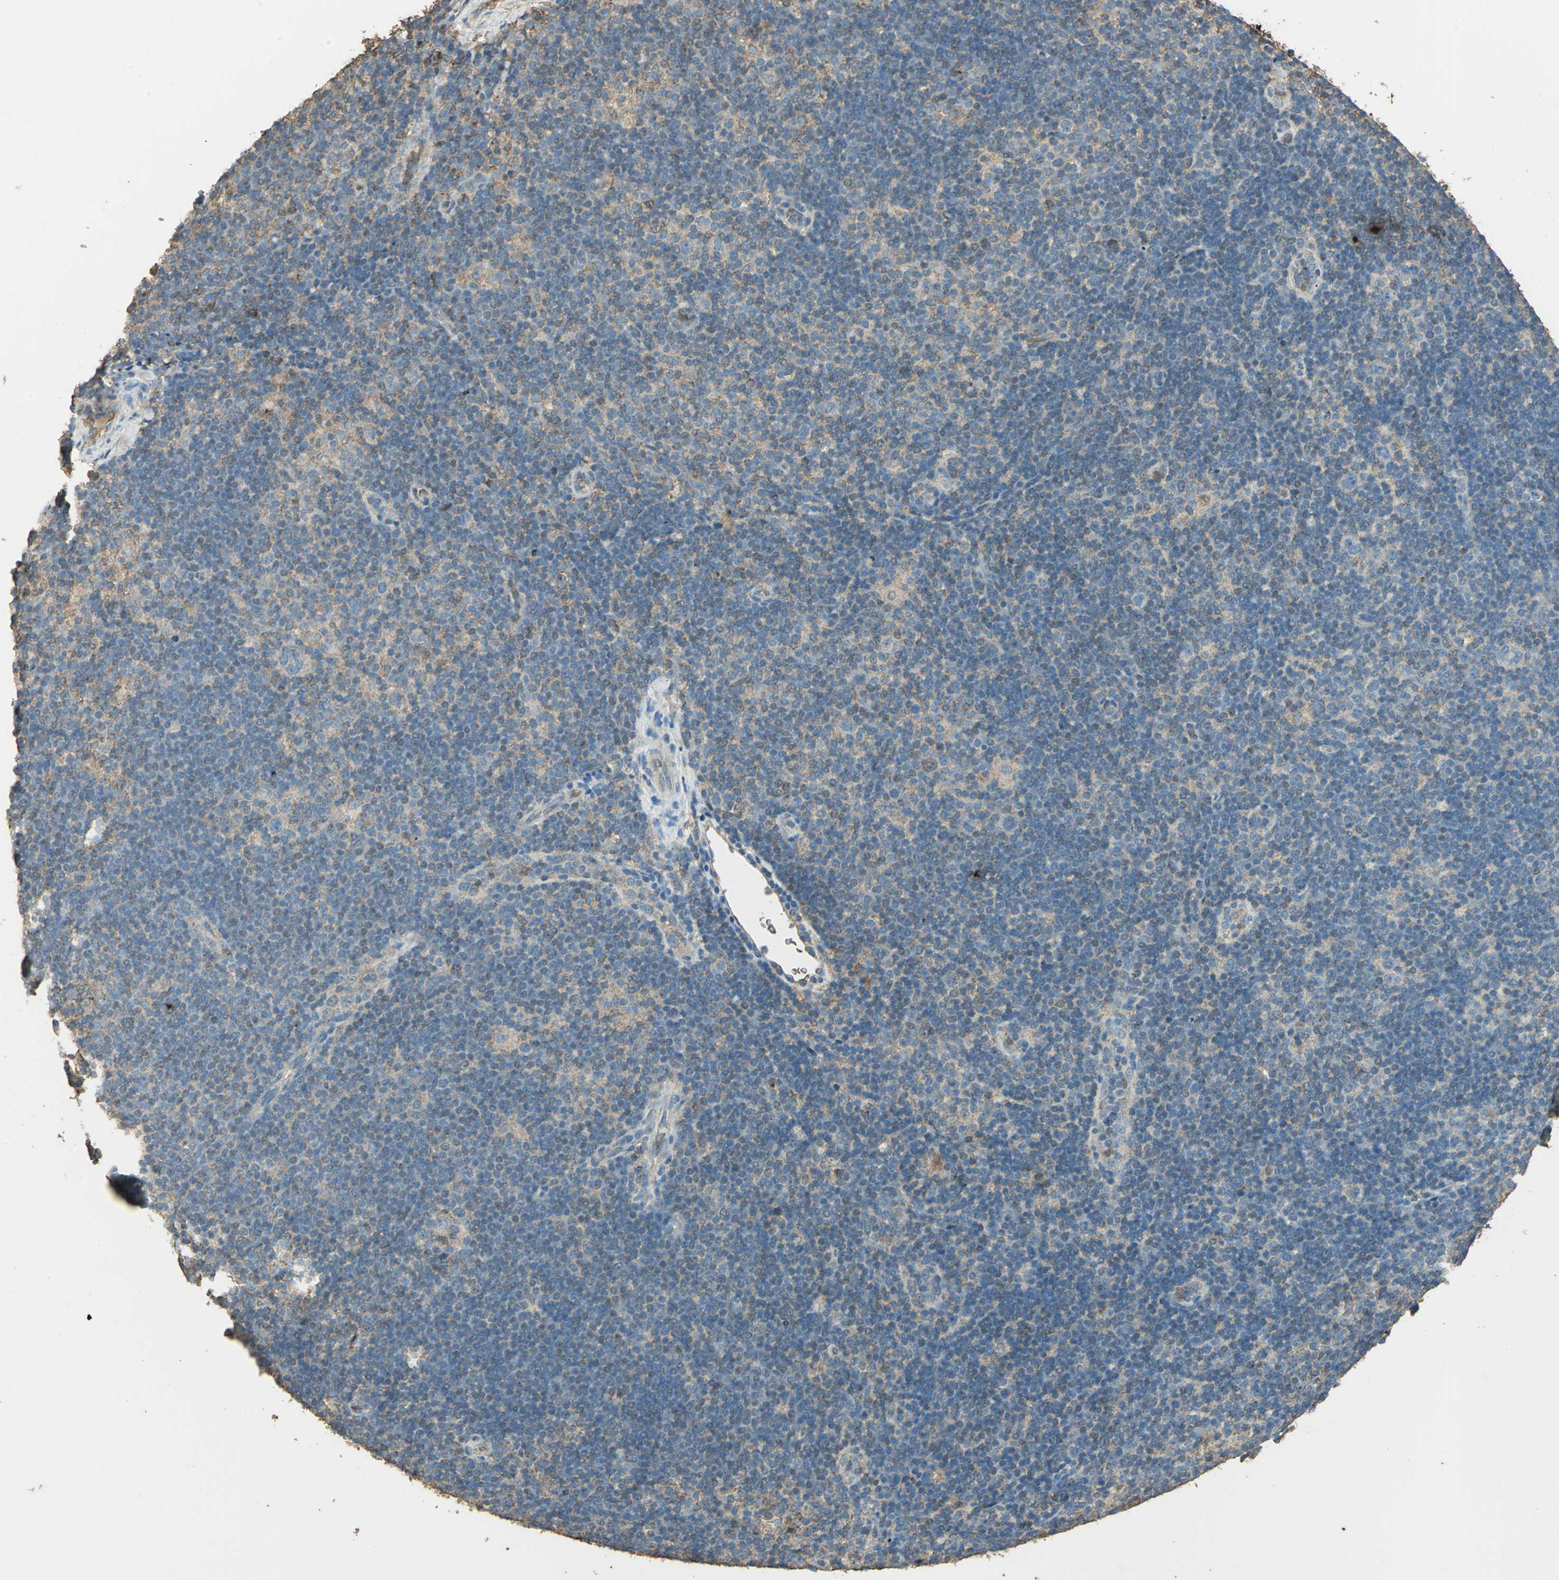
{"staining": {"intensity": "weak", "quantity": "25%-75%", "location": "cytoplasmic/membranous"}, "tissue": "lymphoma", "cell_type": "Tumor cells", "image_type": "cancer", "snomed": [{"axis": "morphology", "description": "Hodgkin's disease, NOS"}, {"axis": "topography", "description": "Lymph node"}], "caption": "Human lymphoma stained for a protein (brown) exhibits weak cytoplasmic/membranous positive expression in approximately 25%-75% of tumor cells.", "gene": "TRAPPC2", "patient": {"sex": "female", "age": 57}}